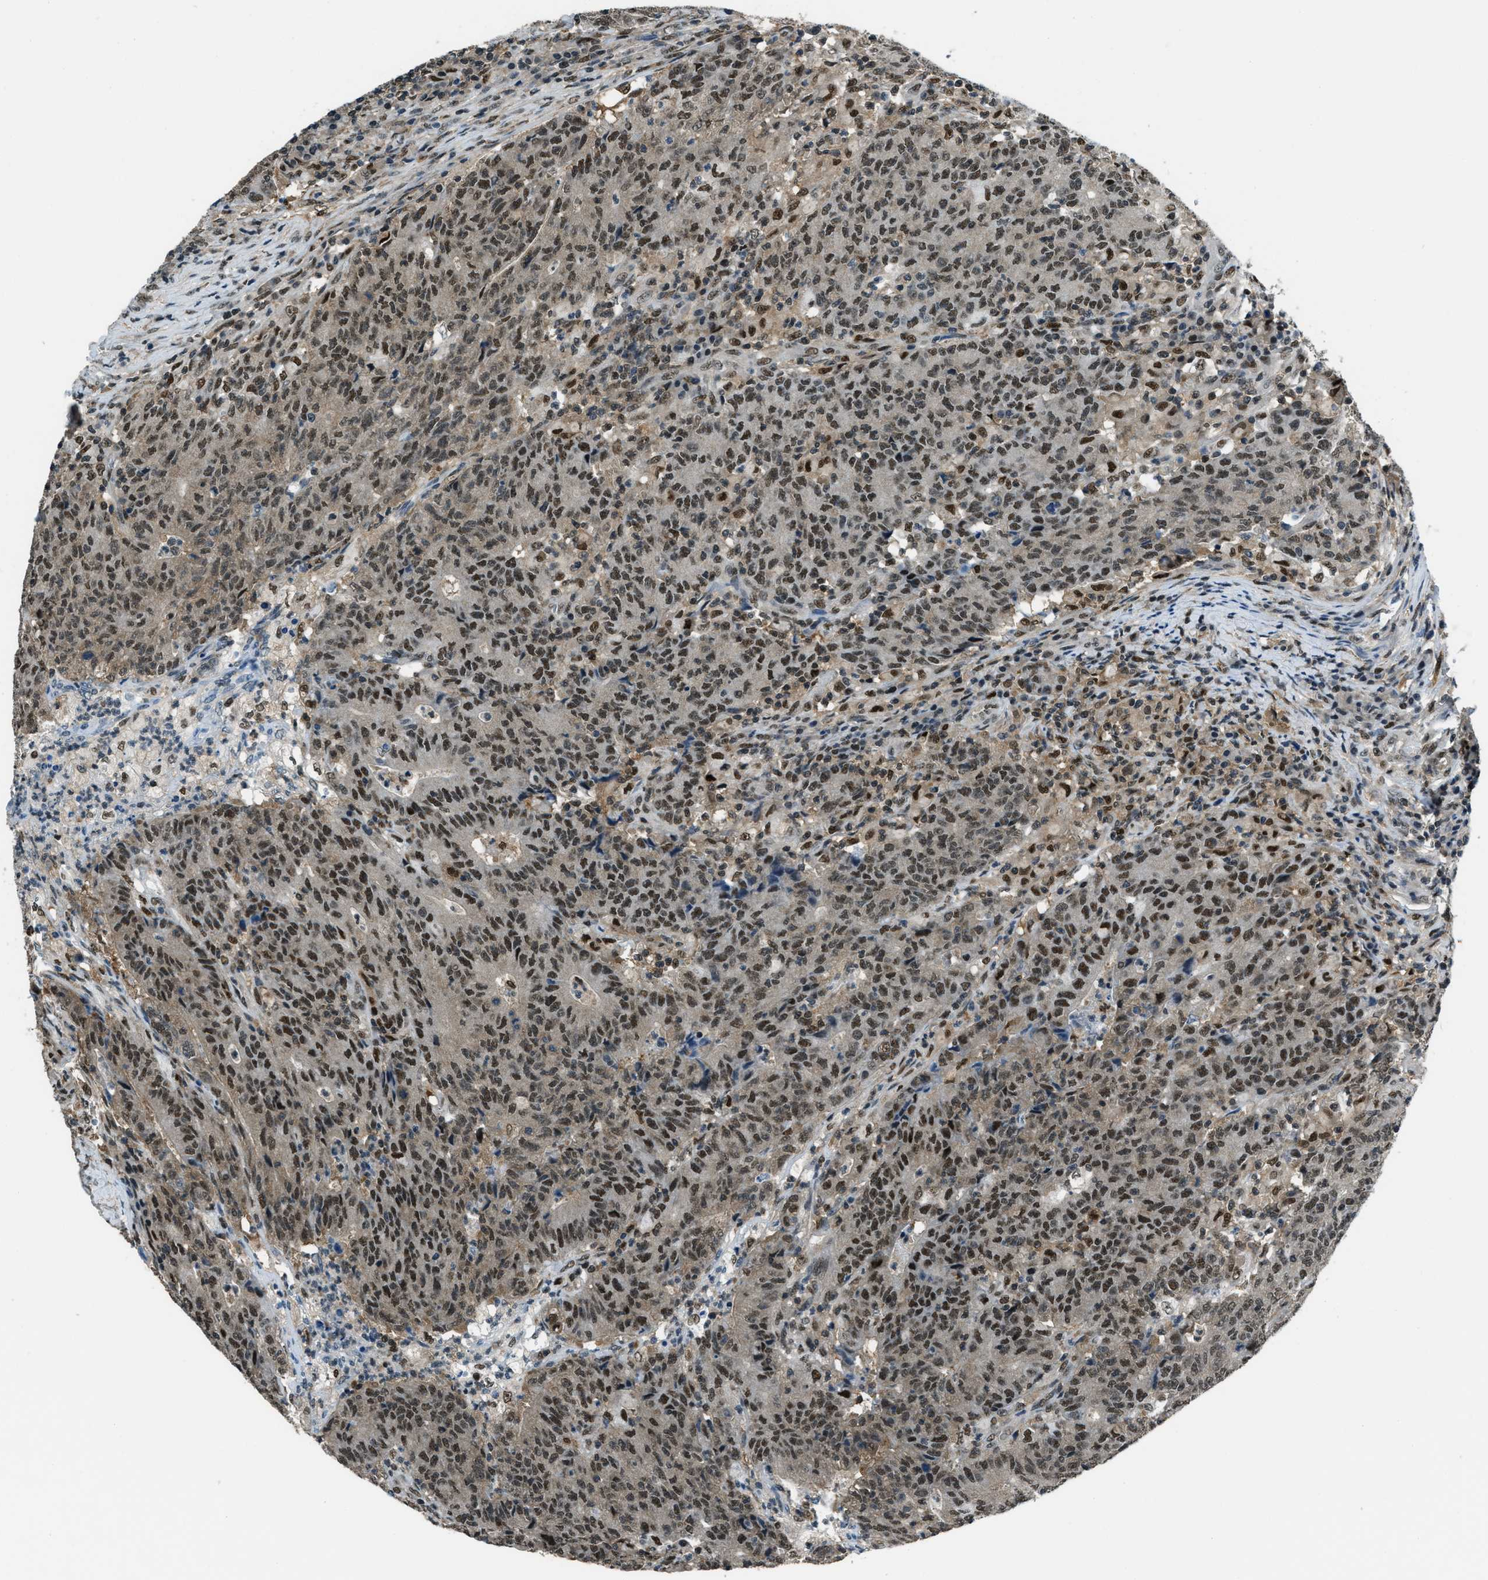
{"staining": {"intensity": "strong", "quantity": ">75%", "location": "nuclear"}, "tissue": "colorectal cancer", "cell_type": "Tumor cells", "image_type": "cancer", "snomed": [{"axis": "morphology", "description": "Normal tissue, NOS"}, {"axis": "morphology", "description": "Adenocarcinoma, NOS"}, {"axis": "topography", "description": "Colon"}], "caption": "A photomicrograph showing strong nuclear positivity in approximately >75% of tumor cells in colorectal cancer, as visualized by brown immunohistochemical staining.", "gene": "OGFR", "patient": {"sex": "female", "age": 75}}